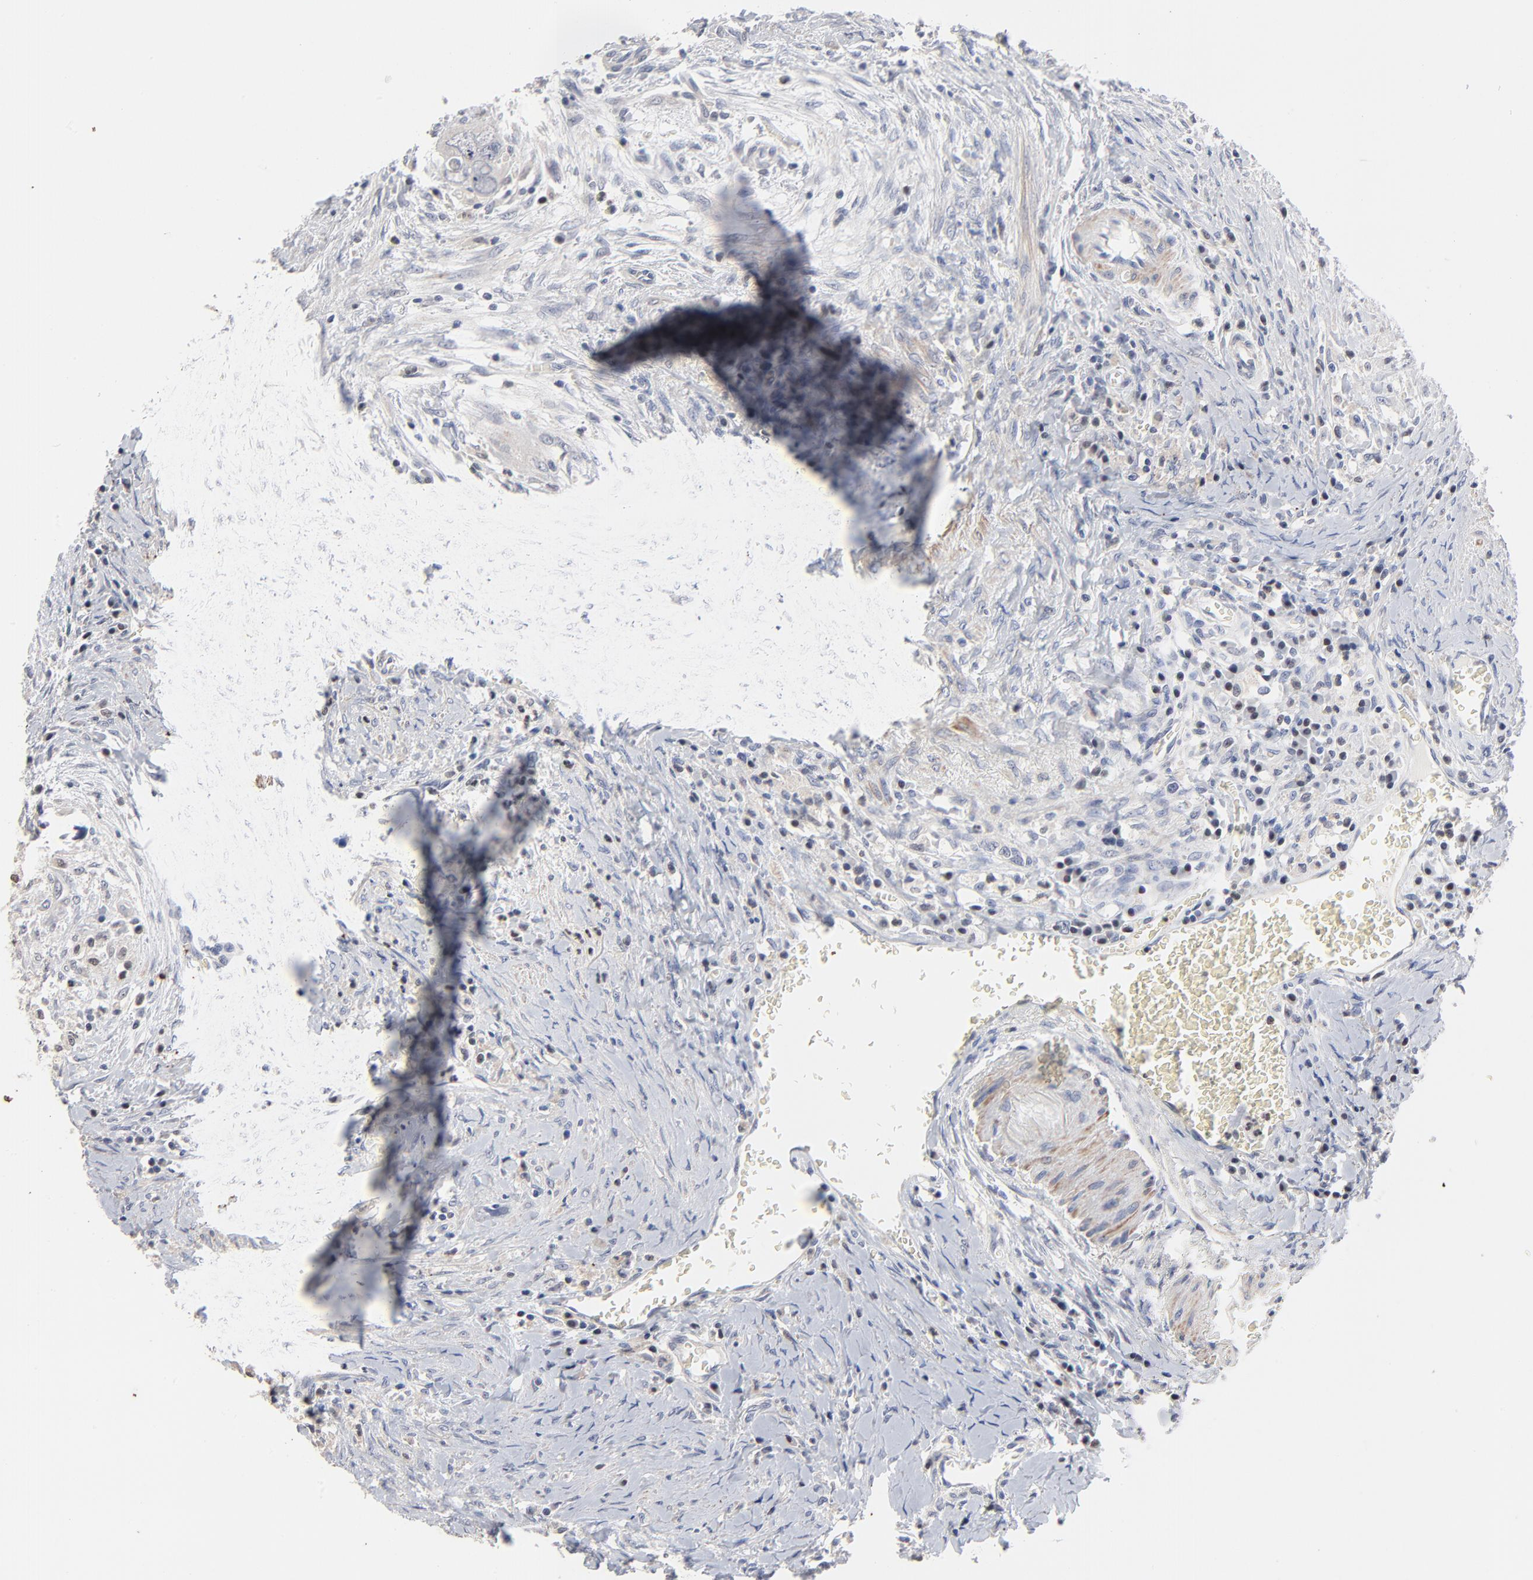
{"staining": {"intensity": "negative", "quantity": "none", "location": "none"}, "tissue": "colorectal cancer", "cell_type": "Tumor cells", "image_type": "cancer", "snomed": [{"axis": "morphology", "description": "Adenocarcinoma, NOS"}, {"axis": "topography", "description": "Rectum"}], "caption": "This is an immunohistochemistry (IHC) photomicrograph of adenocarcinoma (colorectal). There is no positivity in tumor cells.", "gene": "AADAC", "patient": {"sex": "male", "age": 70}}